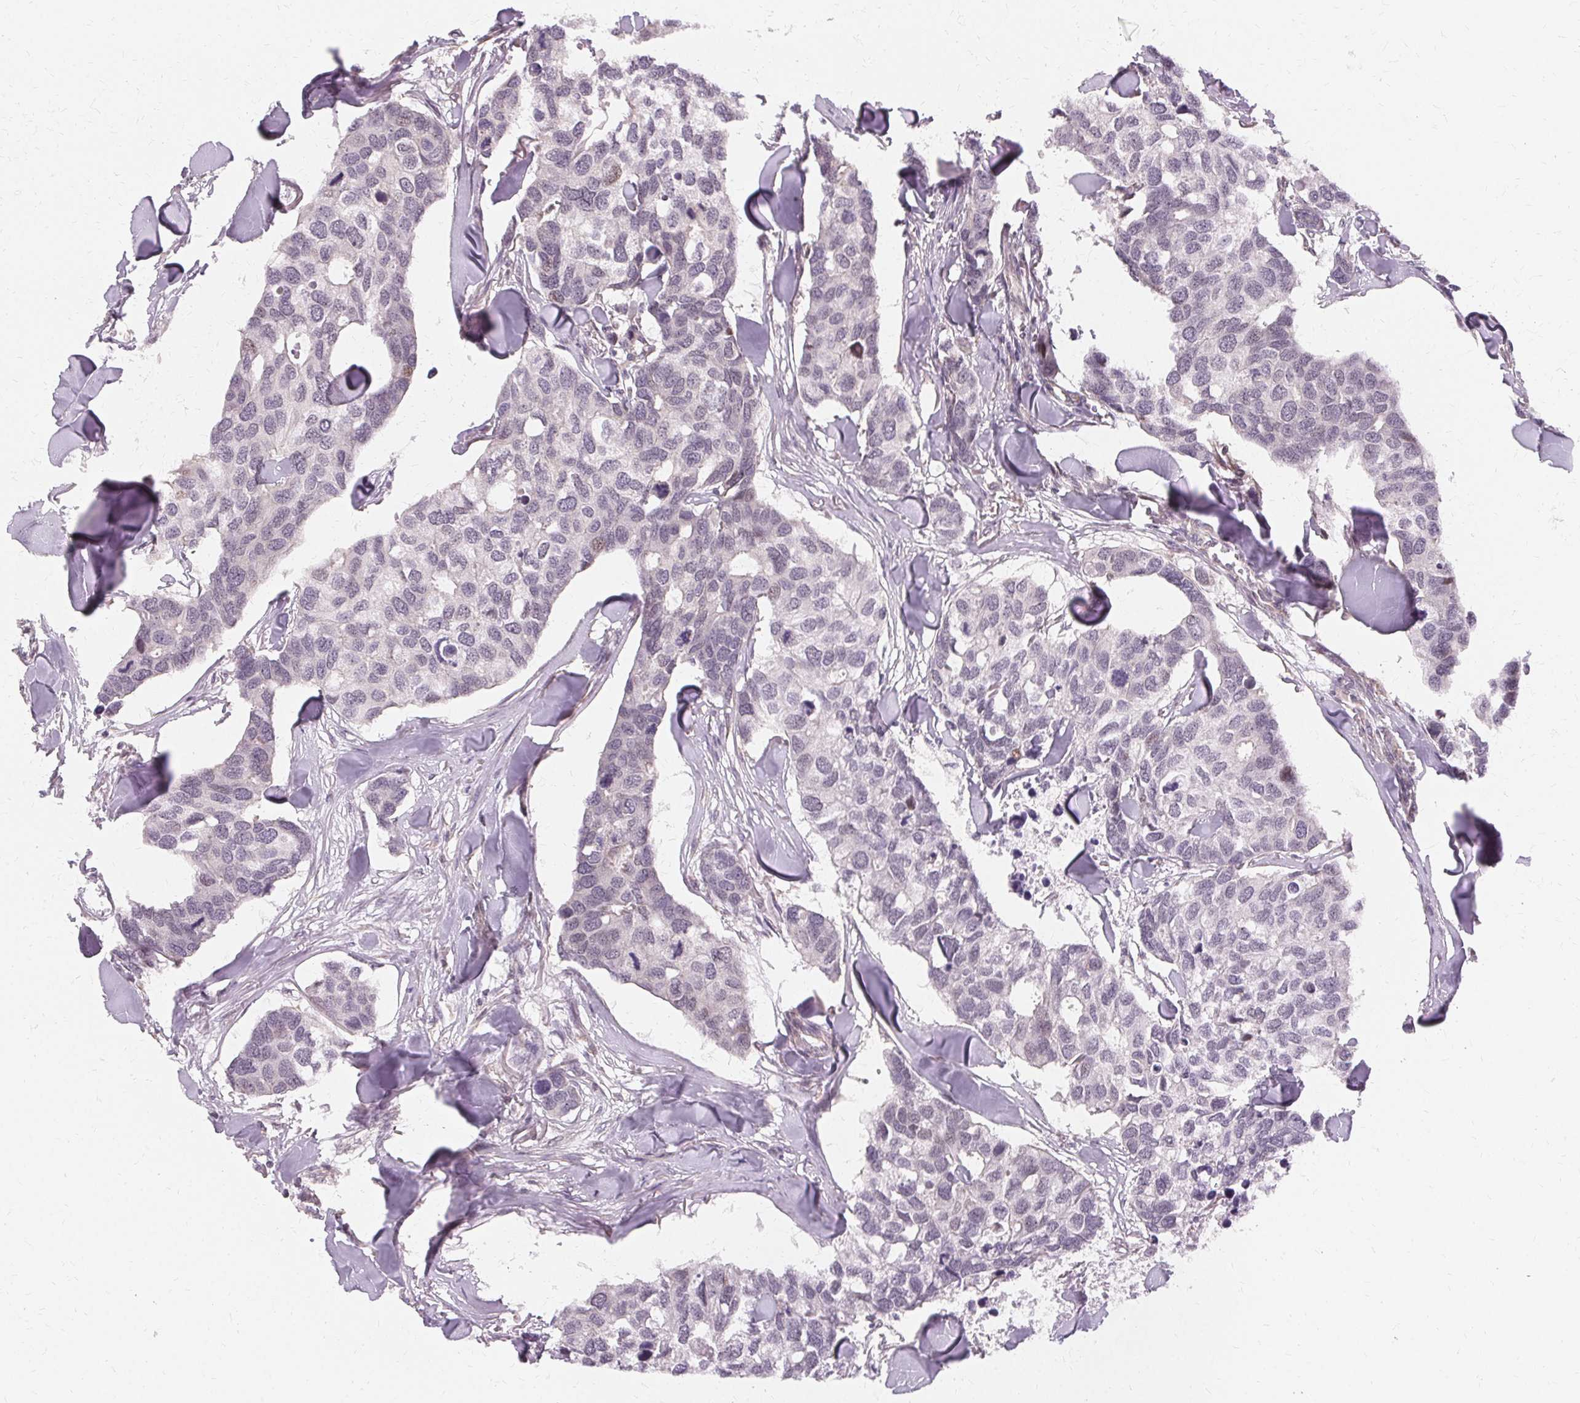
{"staining": {"intensity": "negative", "quantity": "none", "location": "none"}, "tissue": "breast cancer", "cell_type": "Tumor cells", "image_type": "cancer", "snomed": [{"axis": "morphology", "description": "Duct carcinoma"}, {"axis": "topography", "description": "Breast"}], "caption": "This is a histopathology image of immunohistochemistry (IHC) staining of intraductal carcinoma (breast), which shows no positivity in tumor cells. (IHC, brightfield microscopy, high magnification).", "gene": "USP8", "patient": {"sex": "female", "age": 83}}